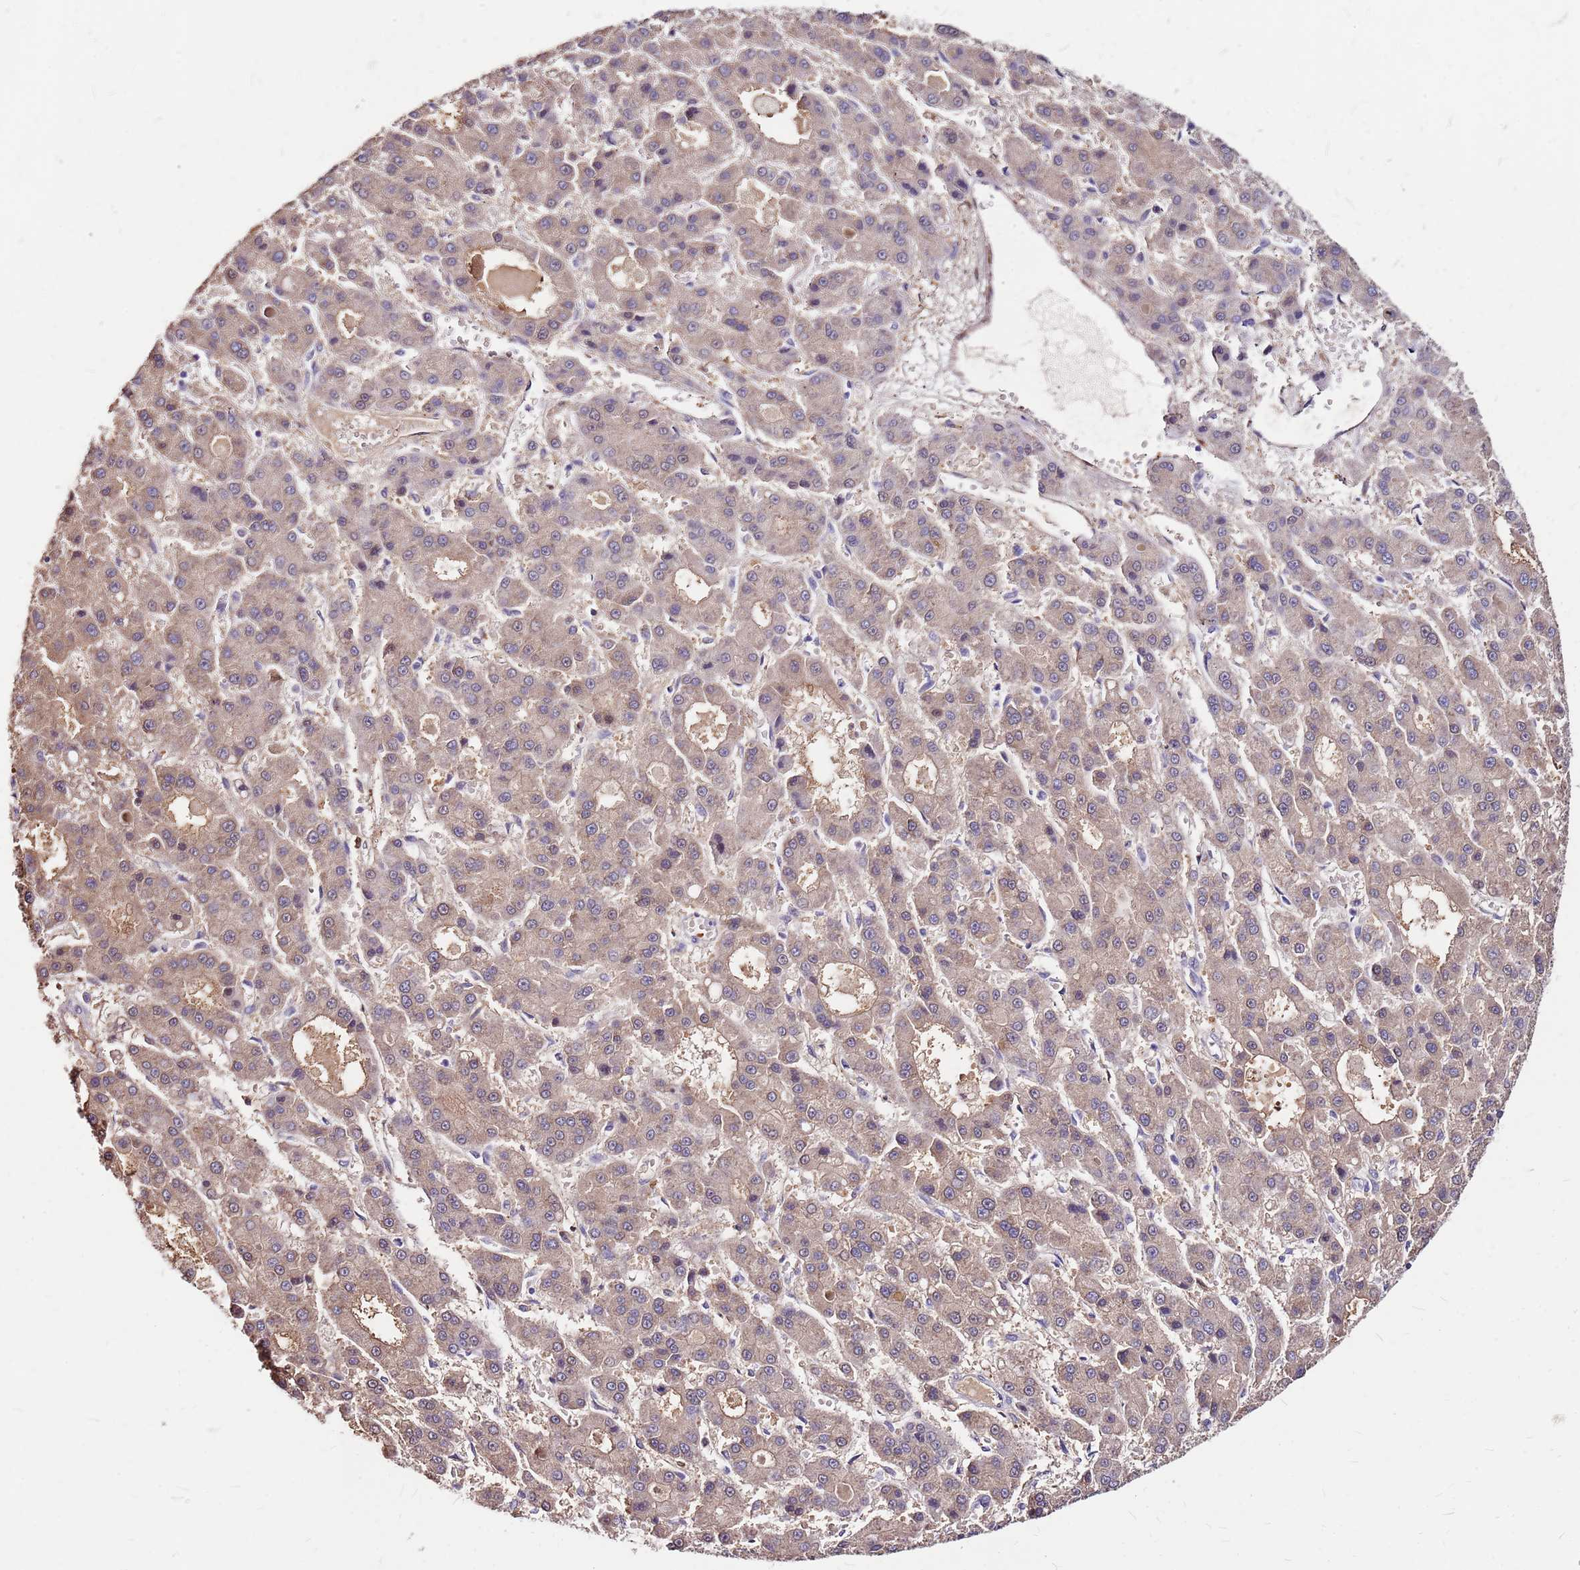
{"staining": {"intensity": "weak", "quantity": ">75%", "location": "cytoplasmic/membranous"}, "tissue": "liver cancer", "cell_type": "Tumor cells", "image_type": "cancer", "snomed": [{"axis": "morphology", "description": "Carcinoma, Hepatocellular, NOS"}, {"axis": "topography", "description": "Liver"}], "caption": "Liver cancer (hepatocellular carcinoma) stained with a brown dye shows weak cytoplasmic/membranous positive expression in approximately >75% of tumor cells.", "gene": "ALDH1A3", "patient": {"sex": "male", "age": 70}}